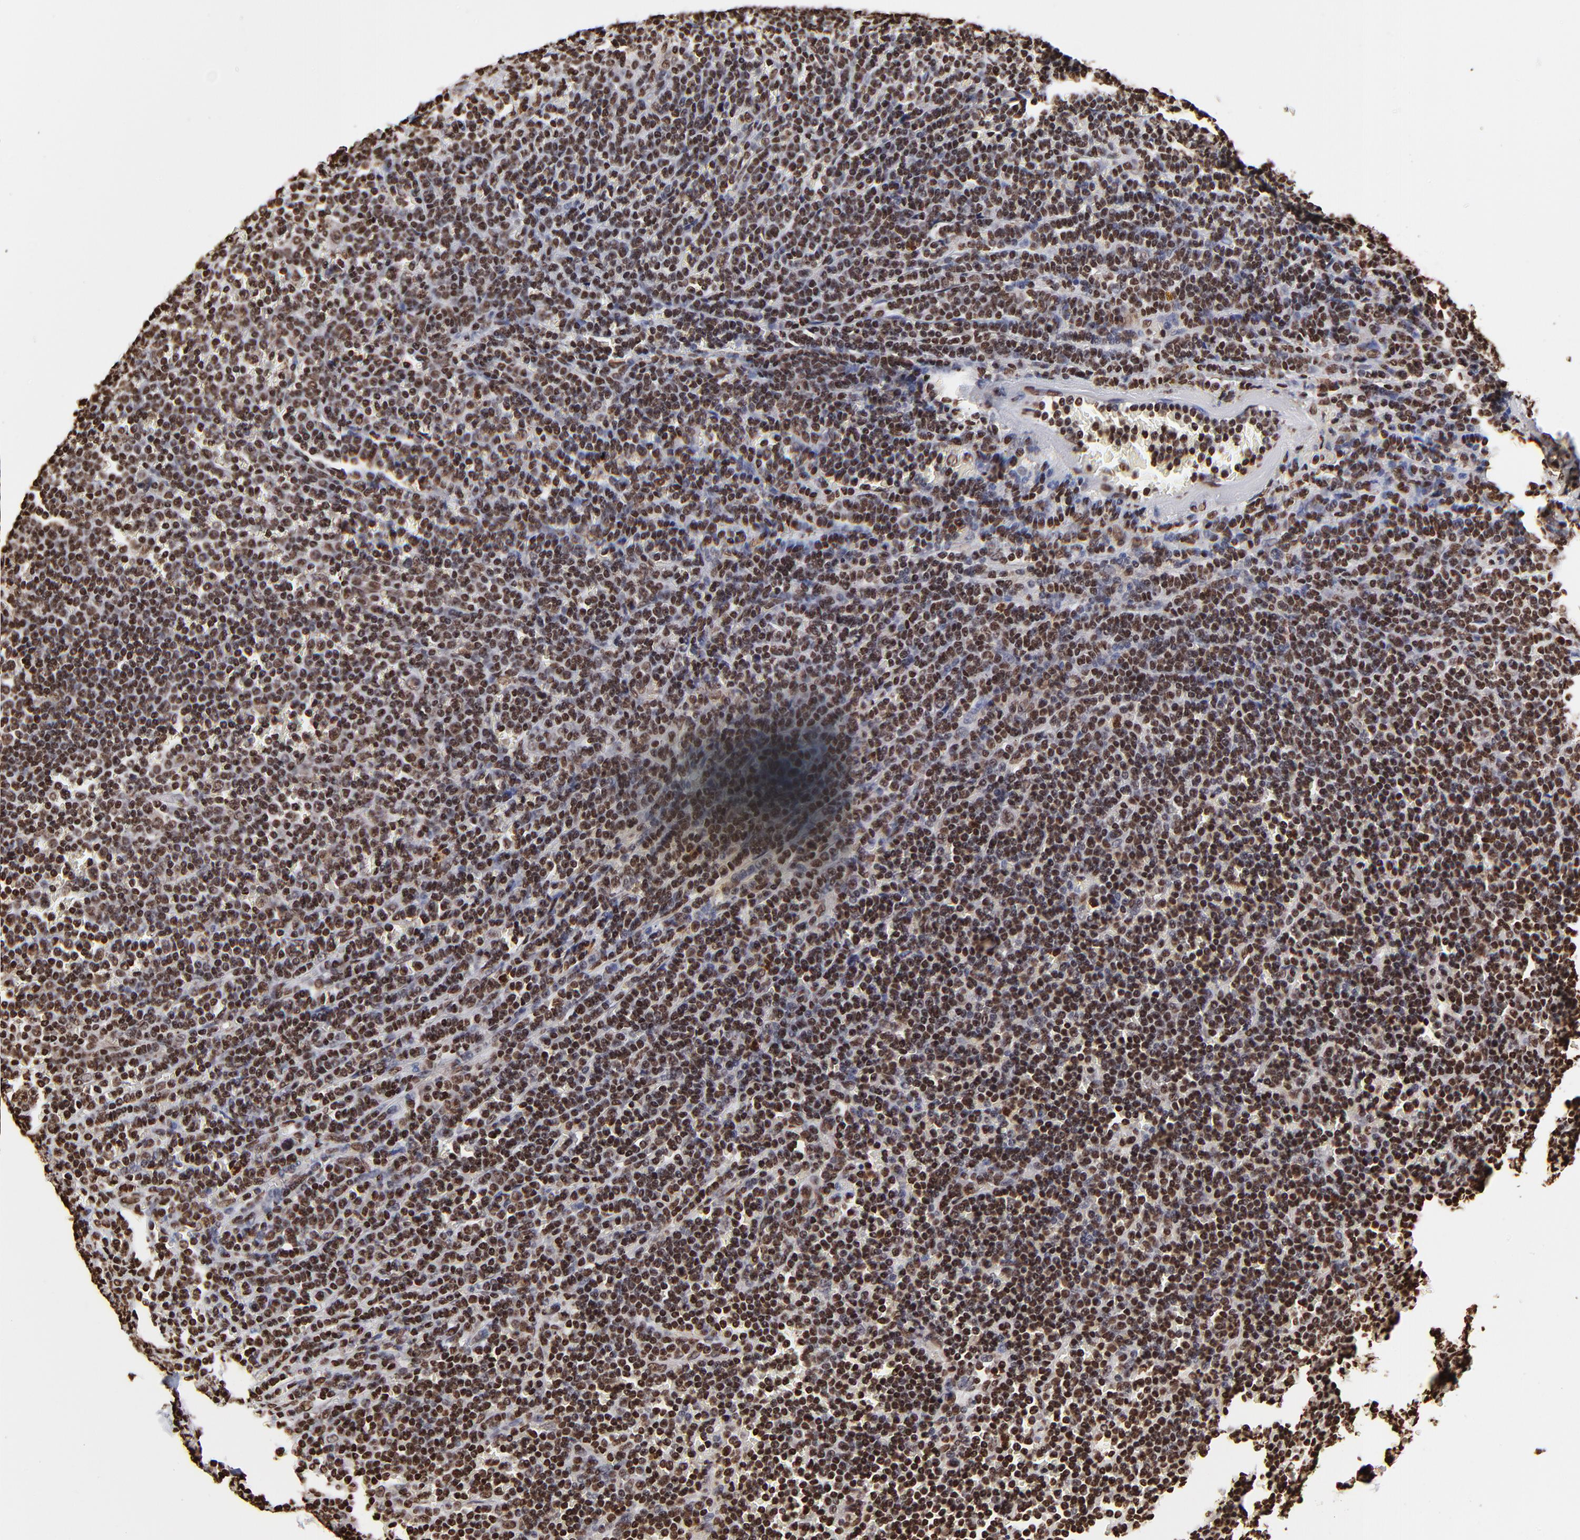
{"staining": {"intensity": "strong", "quantity": ">75%", "location": "nuclear"}, "tissue": "lymphoma", "cell_type": "Tumor cells", "image_type": "cancer", "snomed": [{"axis": "morphology", "description": "Malignant lymphoma, non-Hodgkin's type, Low grade"}, {"axis": "topography", "description": "Spleen"}], "caption": "Low-grade malignant lymphoma, non-Hodgkin's type stained with immunohistochemistry (IHC) displays strong nuclear positivity in about >75% of tumor cells. (DAB IHC, brown staining for protein, blue staining for nuclei).", "gene": "ZNF544", "patient": {"sex": "male", "age": 80}}